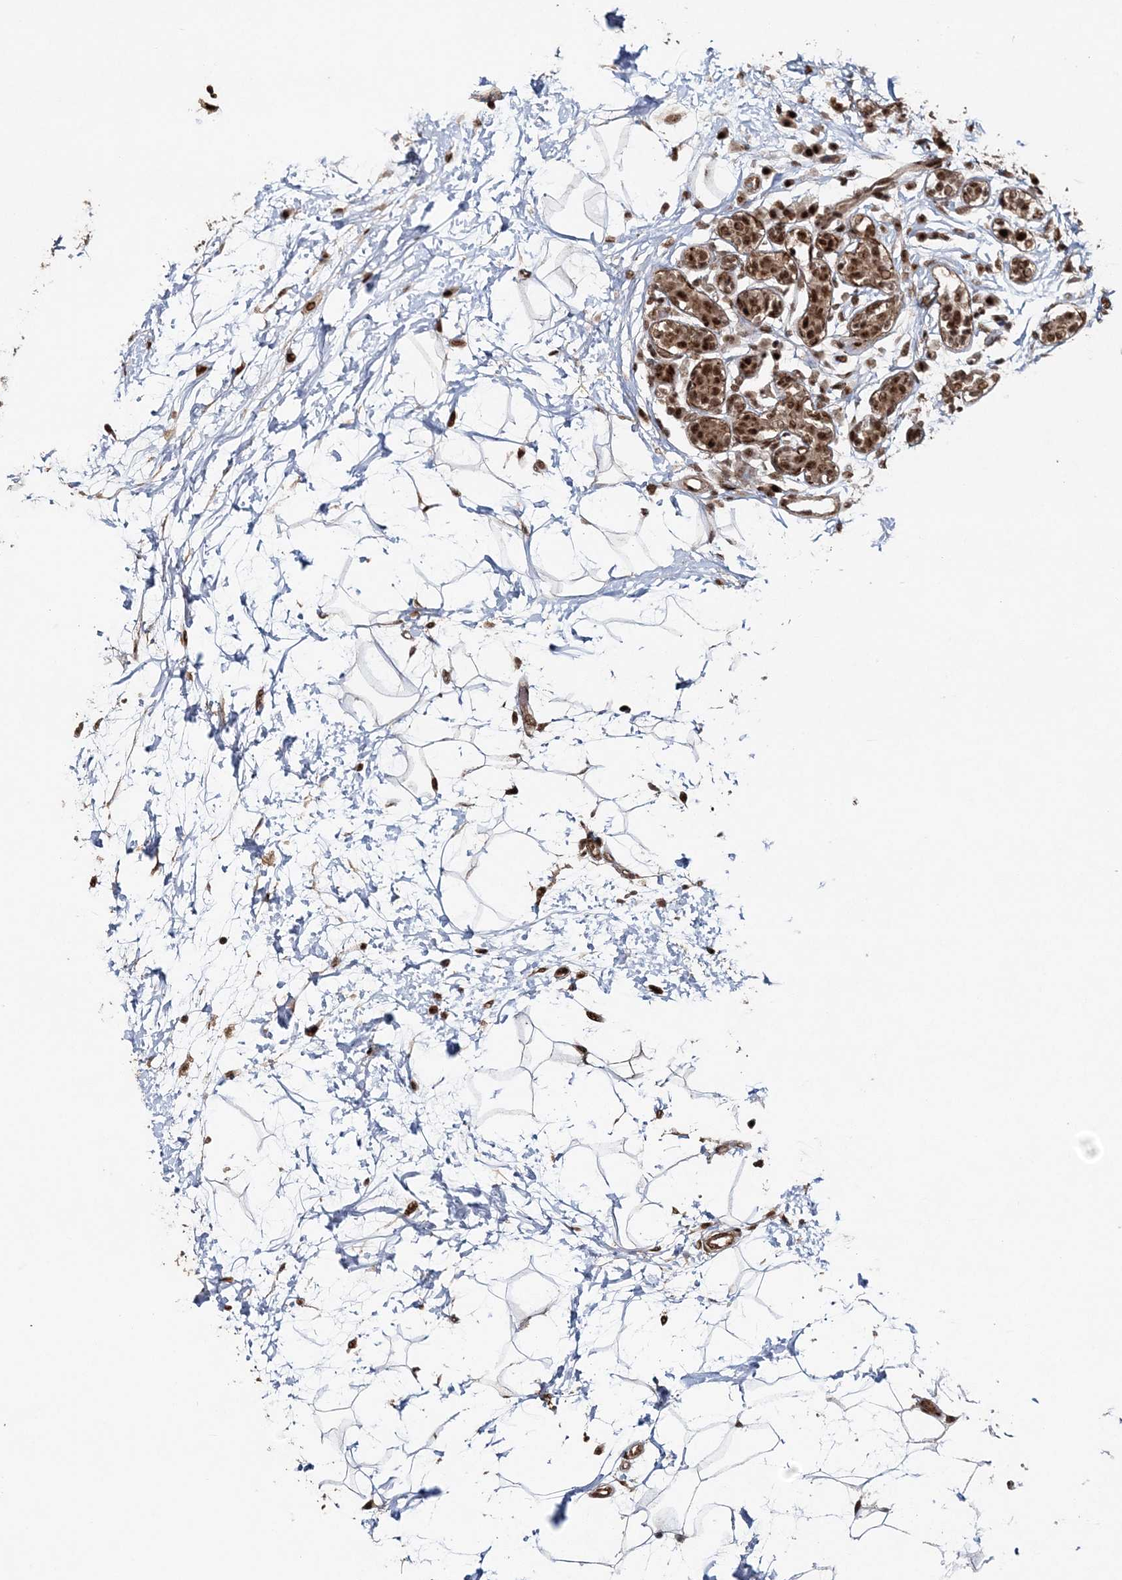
{"staining": {"intensity": "strong", "quantity": ">75%", "location": "nuclear"}, "tissue": "breast cancer", "cell_type": "Tumor cells", "image_type": "cancer", "snomed": [{"axis": "morphology", "description": "Normal tissue, NOS"}, {"axis": "morphology", "description": "Duct carcinoma"}, {"axis": "topography", "description": "Breast"}], "caption": "DAB (3,3'-diaminobenzidine) immunohistochemical staining of human breast cancer displays strong nuclear protein staining in about >75% of tumor cells. Using DAB (3,3'-diaminobenzidine) (brown) and hematoxylin (blue) stains, captured at high magnification using brightfield microscopy.", "gene": "EXOSC8", "patient": {"sex": "female", "age": 39}}